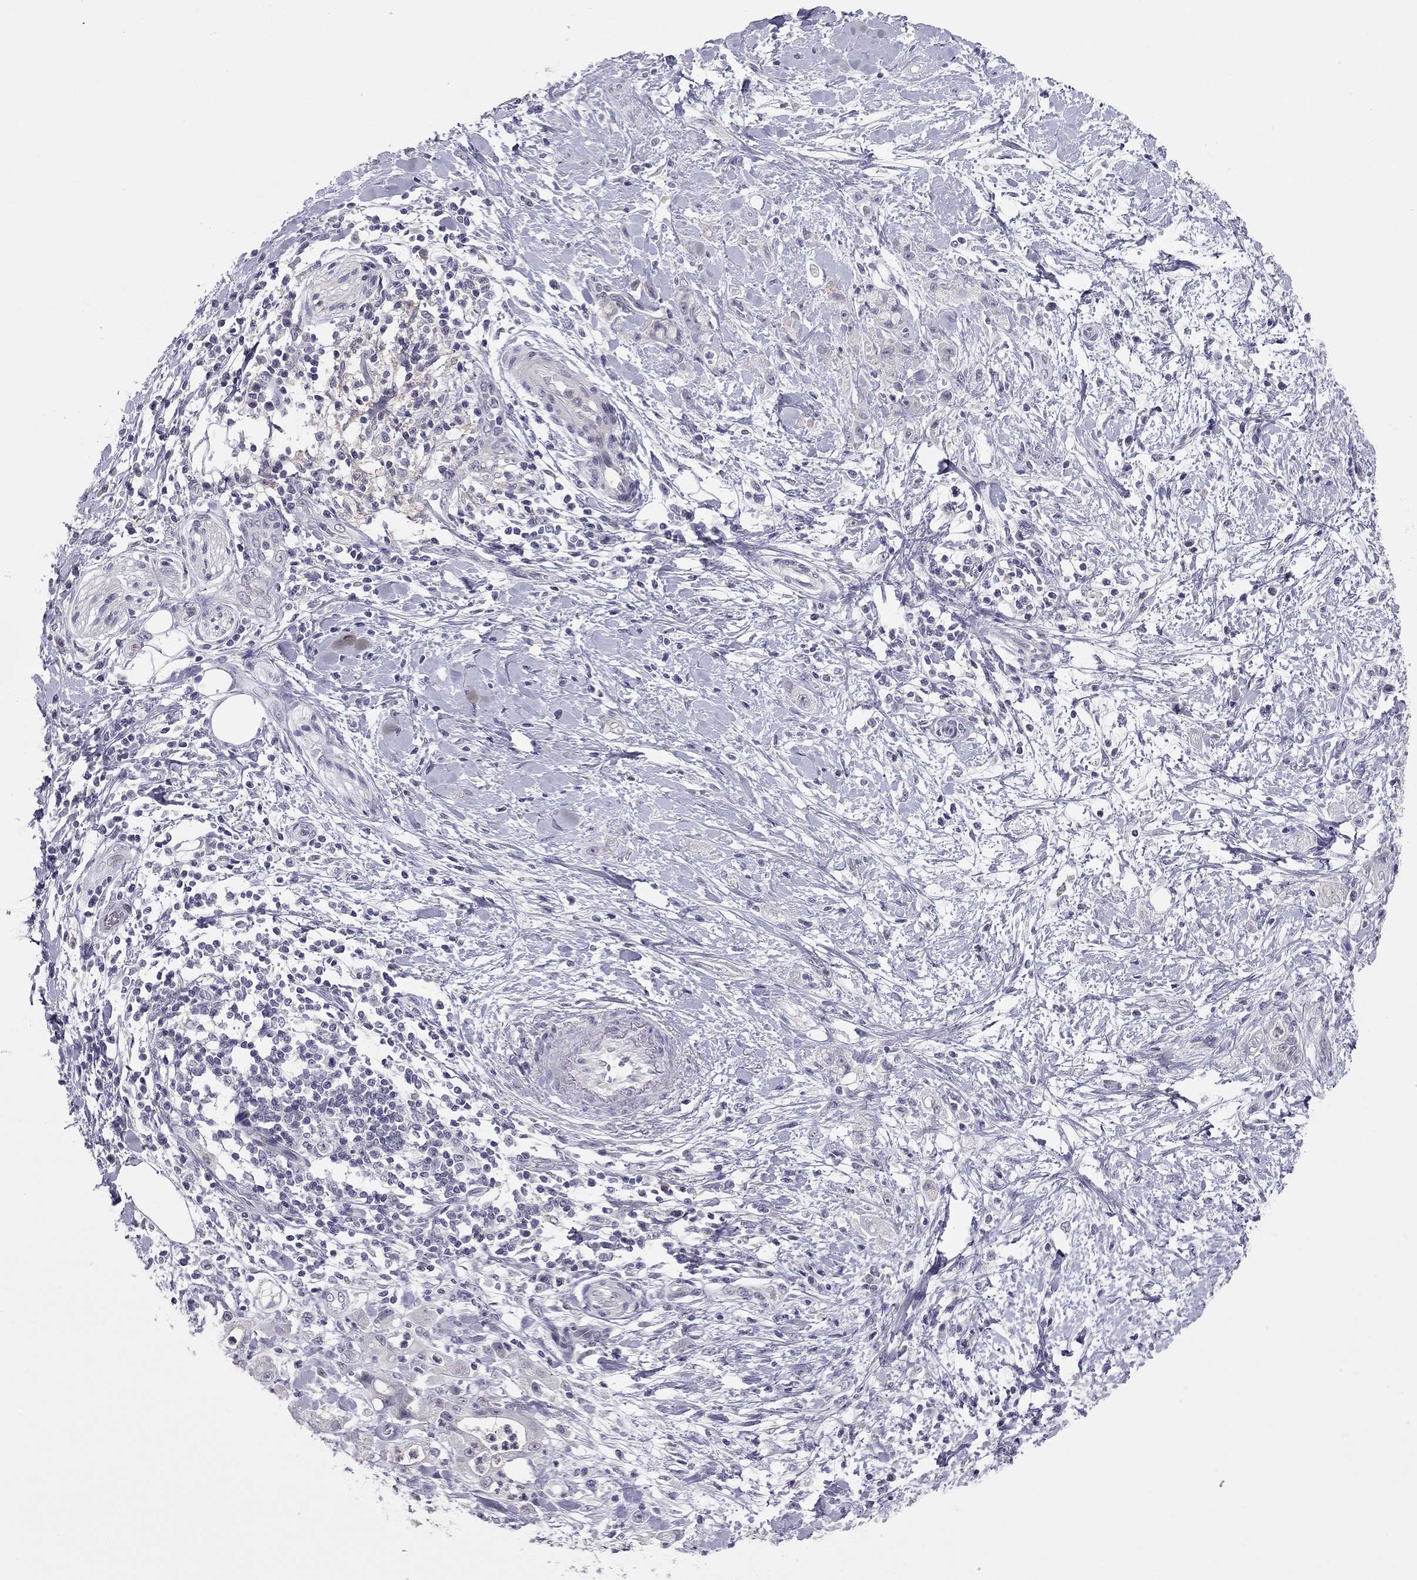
{"staining": {"intensity": "negative", "quantity": "none", "location": "none"}, "tissue": "stomach cancer", "cell_type": "Tumor cells", "image_type": "cancer", "snomed": [{"axis": "morphology", "description": "Adenocarcinoma, NOS"}, {"axis": "topography", "description": "Stomach"}], "caption": "Tumor cells show no significant staining in adenocarcinoma (stomach).", "gene": "ADORA2A", "patient": {"sex": "male", "age": 58}}